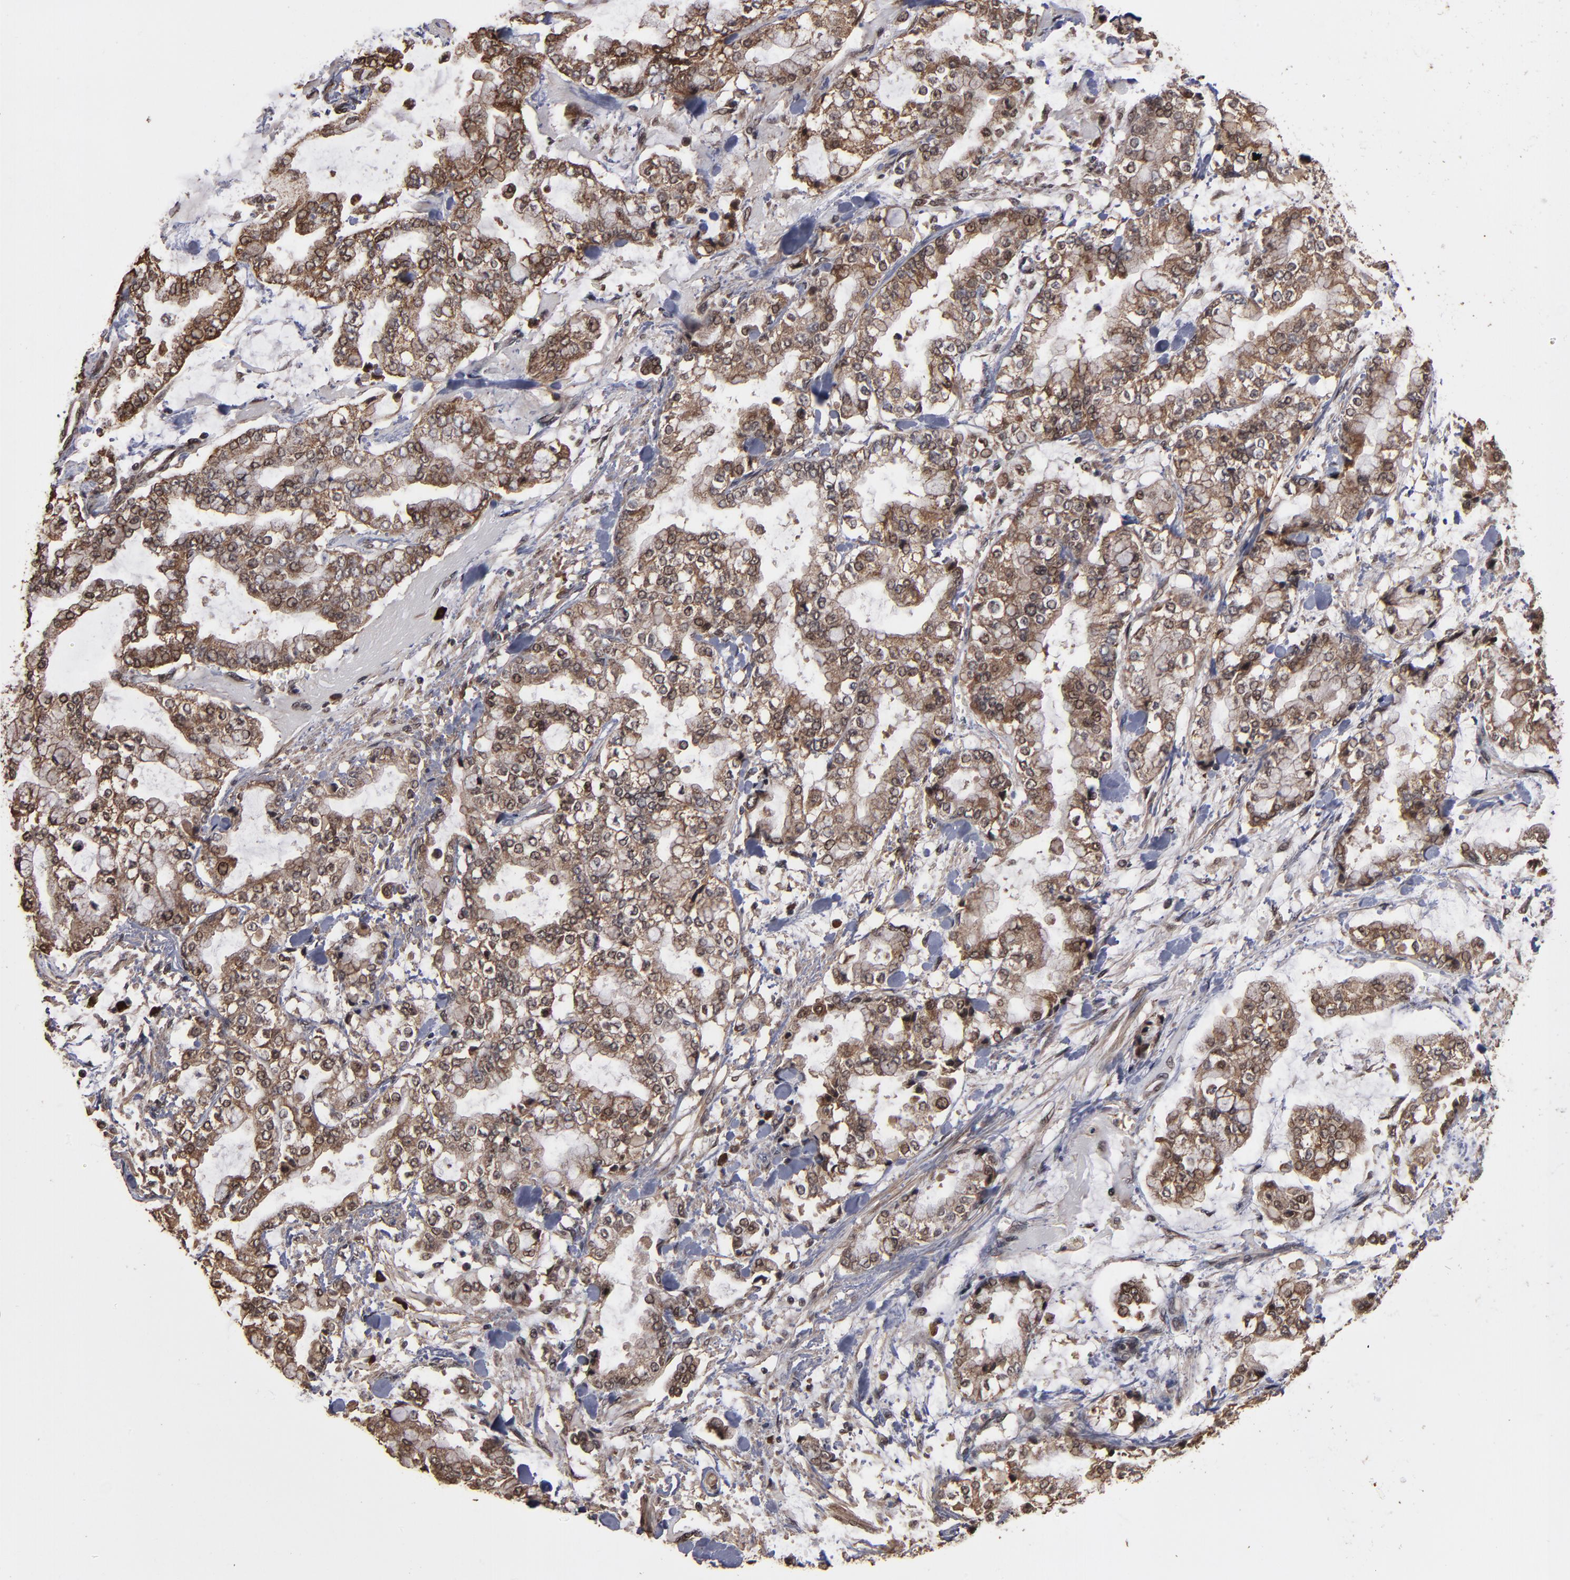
{"staining": {"intensity": "moderate", "quantity": "25%-75%", "location": "cytoplasmic/membranous,nuclear"}, "tissue": "stomach cancer", "cell_type": "Tumor cells", "image_type": "cancer", "snomed": [{"axis": "morphology", "description": "Normal tissue, NOS"}, {"axis": "morphology", "description": "Adenocarcinoma, NOS"}, {"axis": "topography", "description": "Stomach, upper"}, {"axis": "topography", "description": "Stomach"}], "caption": "Approximately 25%-75% of tumor cells in human stomach cancer (adenocarcinoma) demonstrate moderate cytoplasmic/membranous and nuclear protein expression as visualized by brown immunohistochemical staining.", "gene": "NXF2B", "patient": {"sex": "male", "age": 76}}